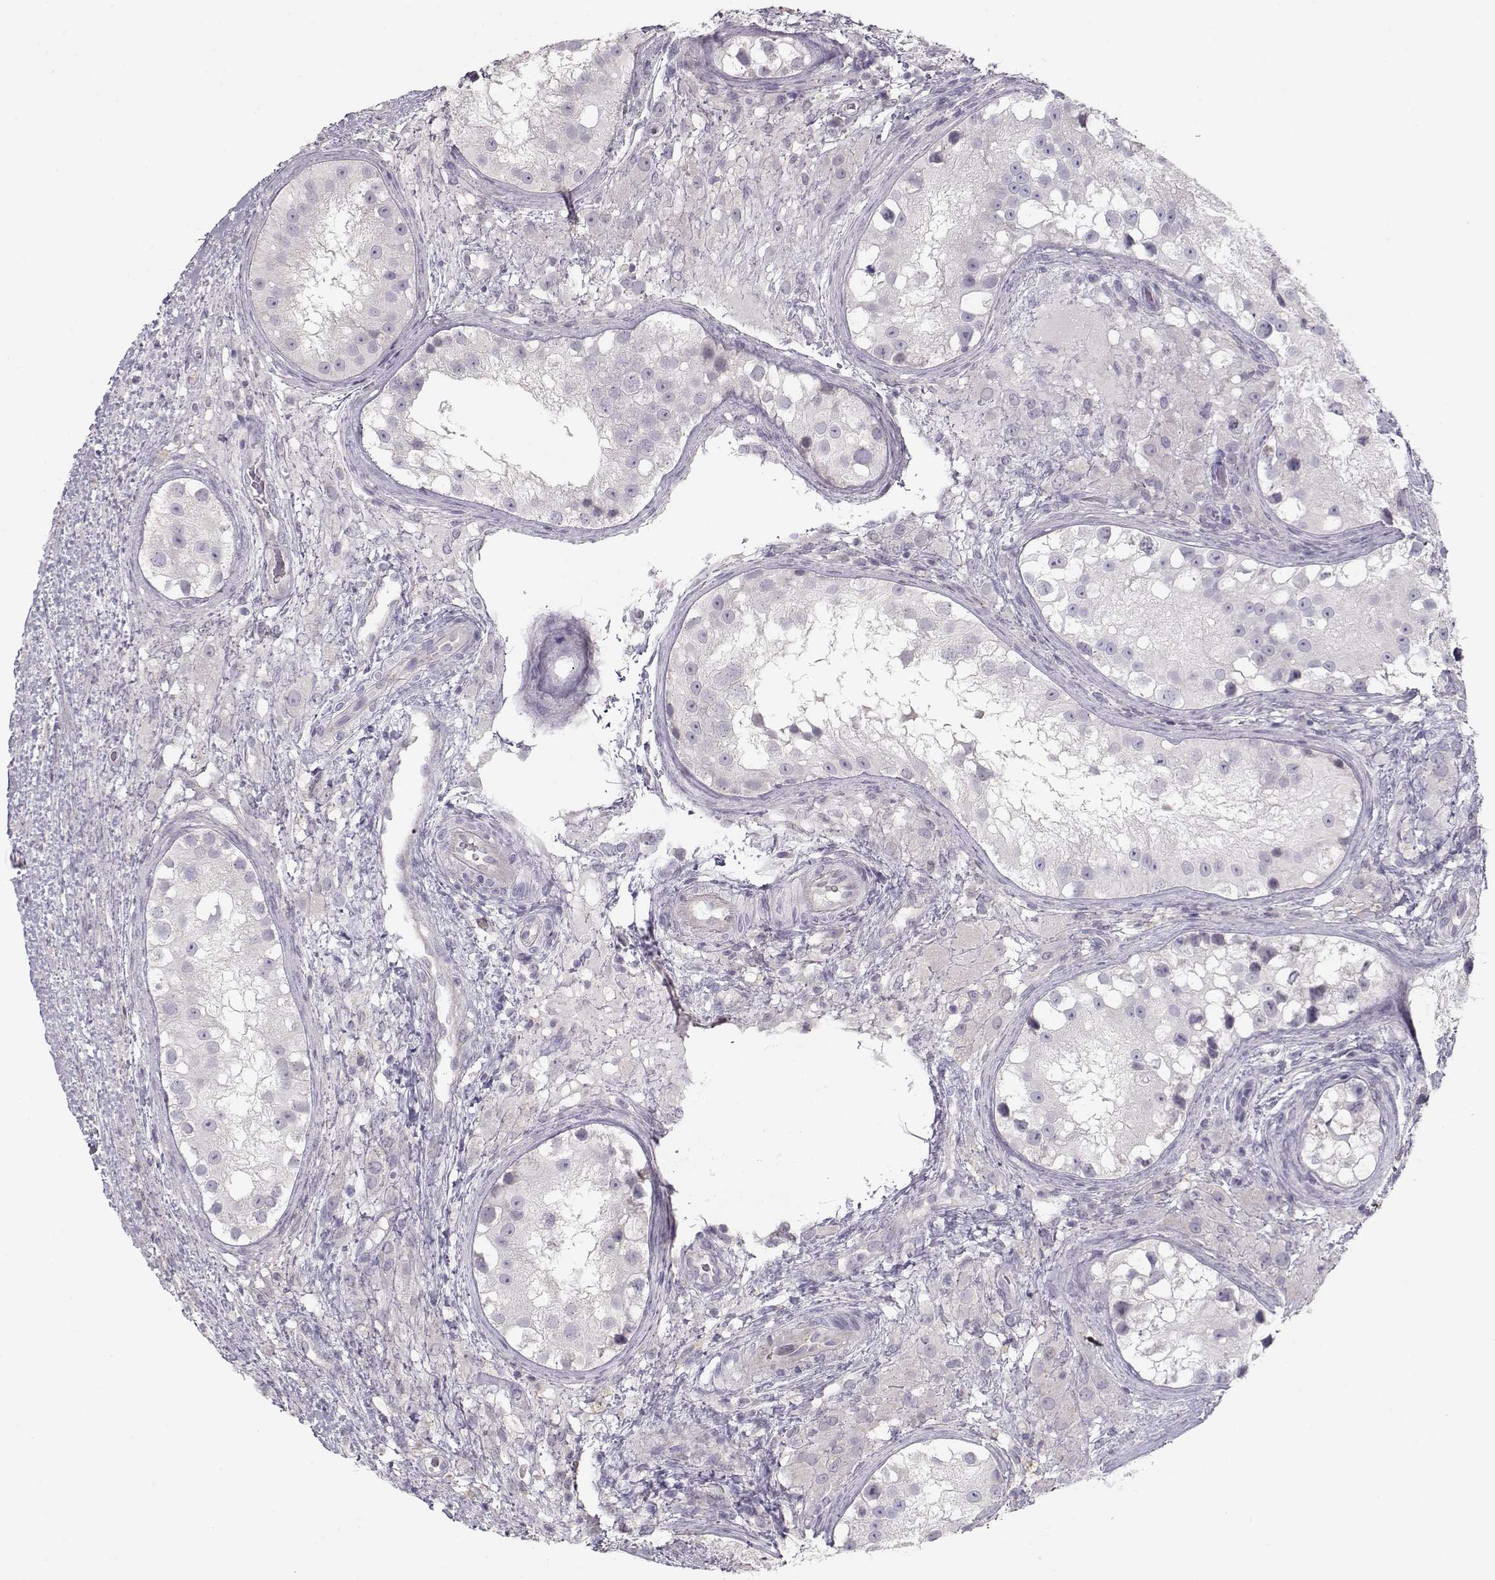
{"staining": {"intensity": "negative", "quantity": "none", "location": "none"}, "tissue": "testis cancer", "cell_type": "Tumor cells", "image_type": "cancer", "snomed": [{"axis": "morphology", "description": "Carcinoma, Embryonal, NOS"}, {"axis": "topography", "description": "Testis"}], "caption": "Immunohistochemistry photomicrograph of neoplastic tissue: human embryonal carcinoma (testis) stained with DAB (3,3'-diaminobenzidine) demonstrates no significant protein positivity in tumor cells.", "gene": "GRK1", "patient": {"sex": "male", "age": 24}}